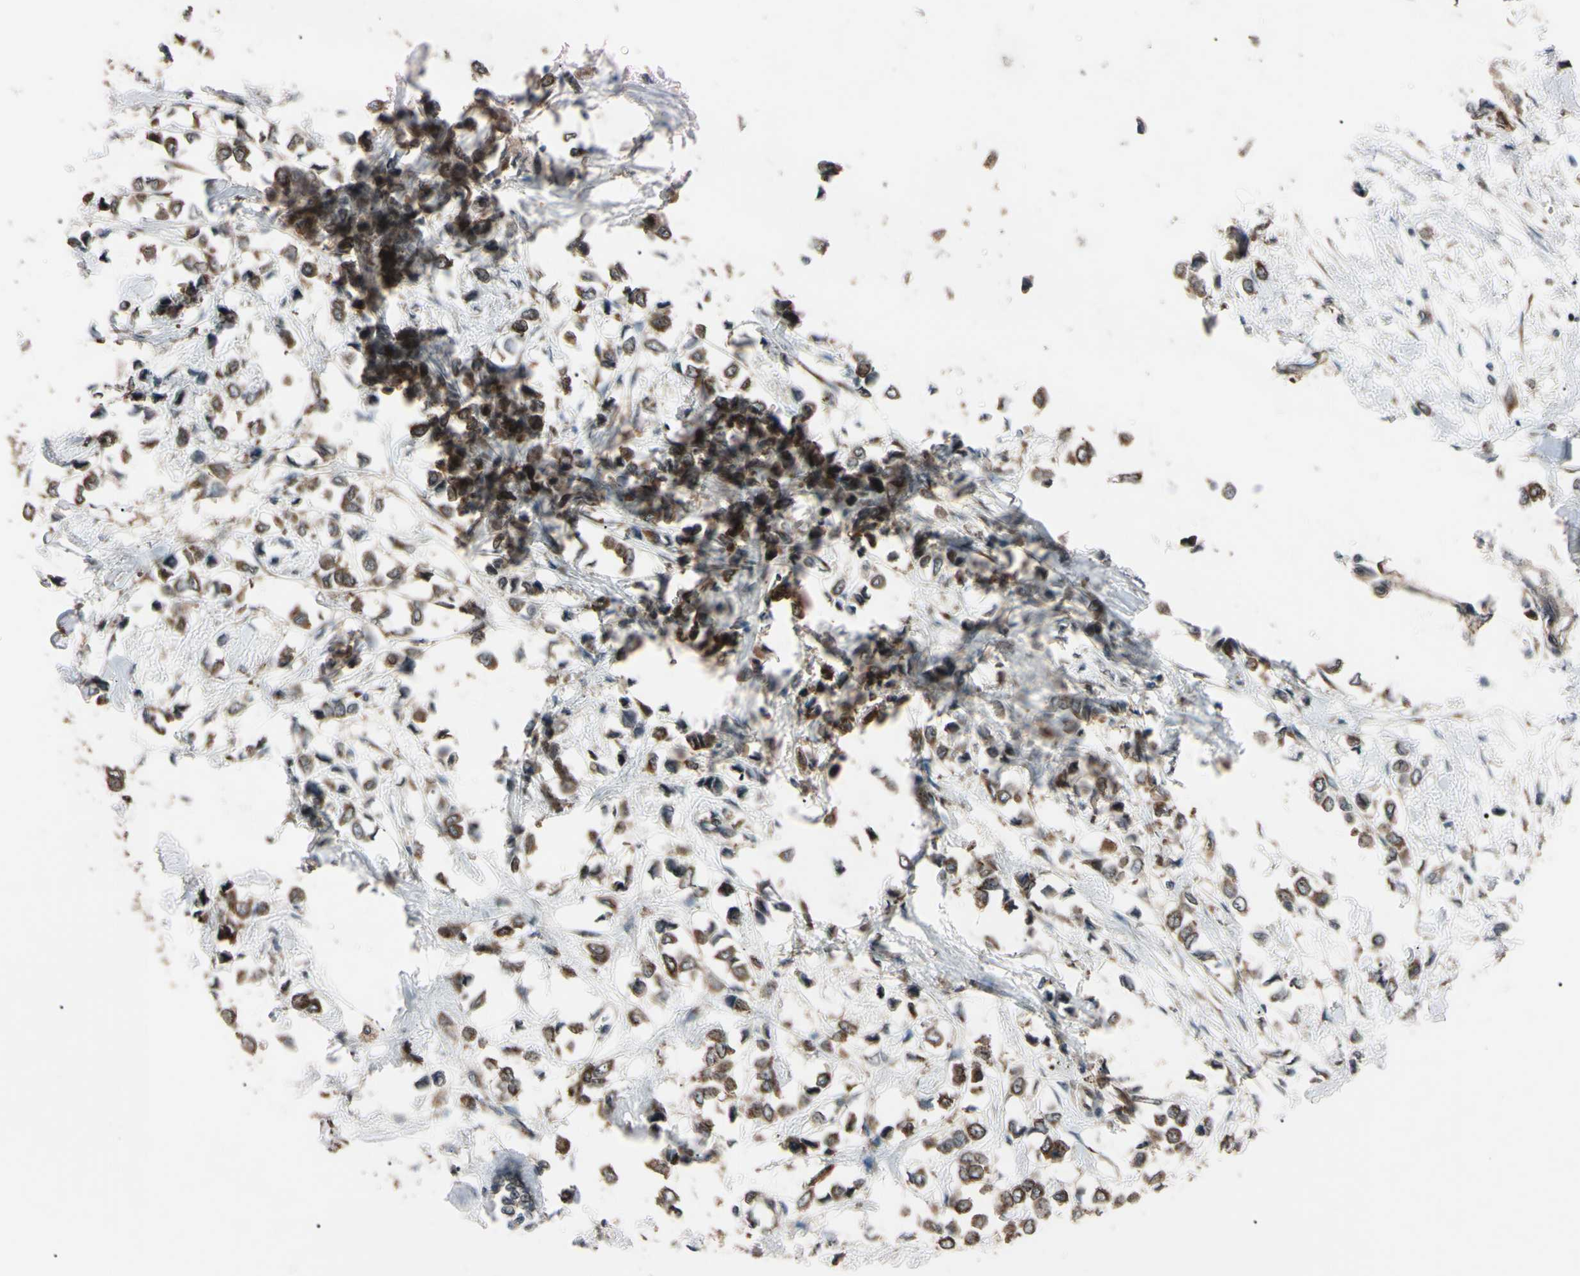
{"staining": {"intensity": "strong", "quantity": ">75%", "location": "cytoplasmic/membranous"}, "tissue": "breast cancer", "cell_type": "Tumor cells", "image_type": "cancer", "snomed": [{"axis": "morphology", "description": "Lobular carcinoma"}, {"axis": "topography", "description": "Breast"}], "caption": "IHC (DAB) staining of breast cancer (lobular carcinoma) demonstrates strong cytoplasmic/membranous protein staining in about >75% of tumor cells. (DAB (3,3'-diaminobenzidine) = brown stain, brightfield microscopy at high magnification).", "gene": "GUCY1B1", "patient": {"sex": "female", "age": 51}}